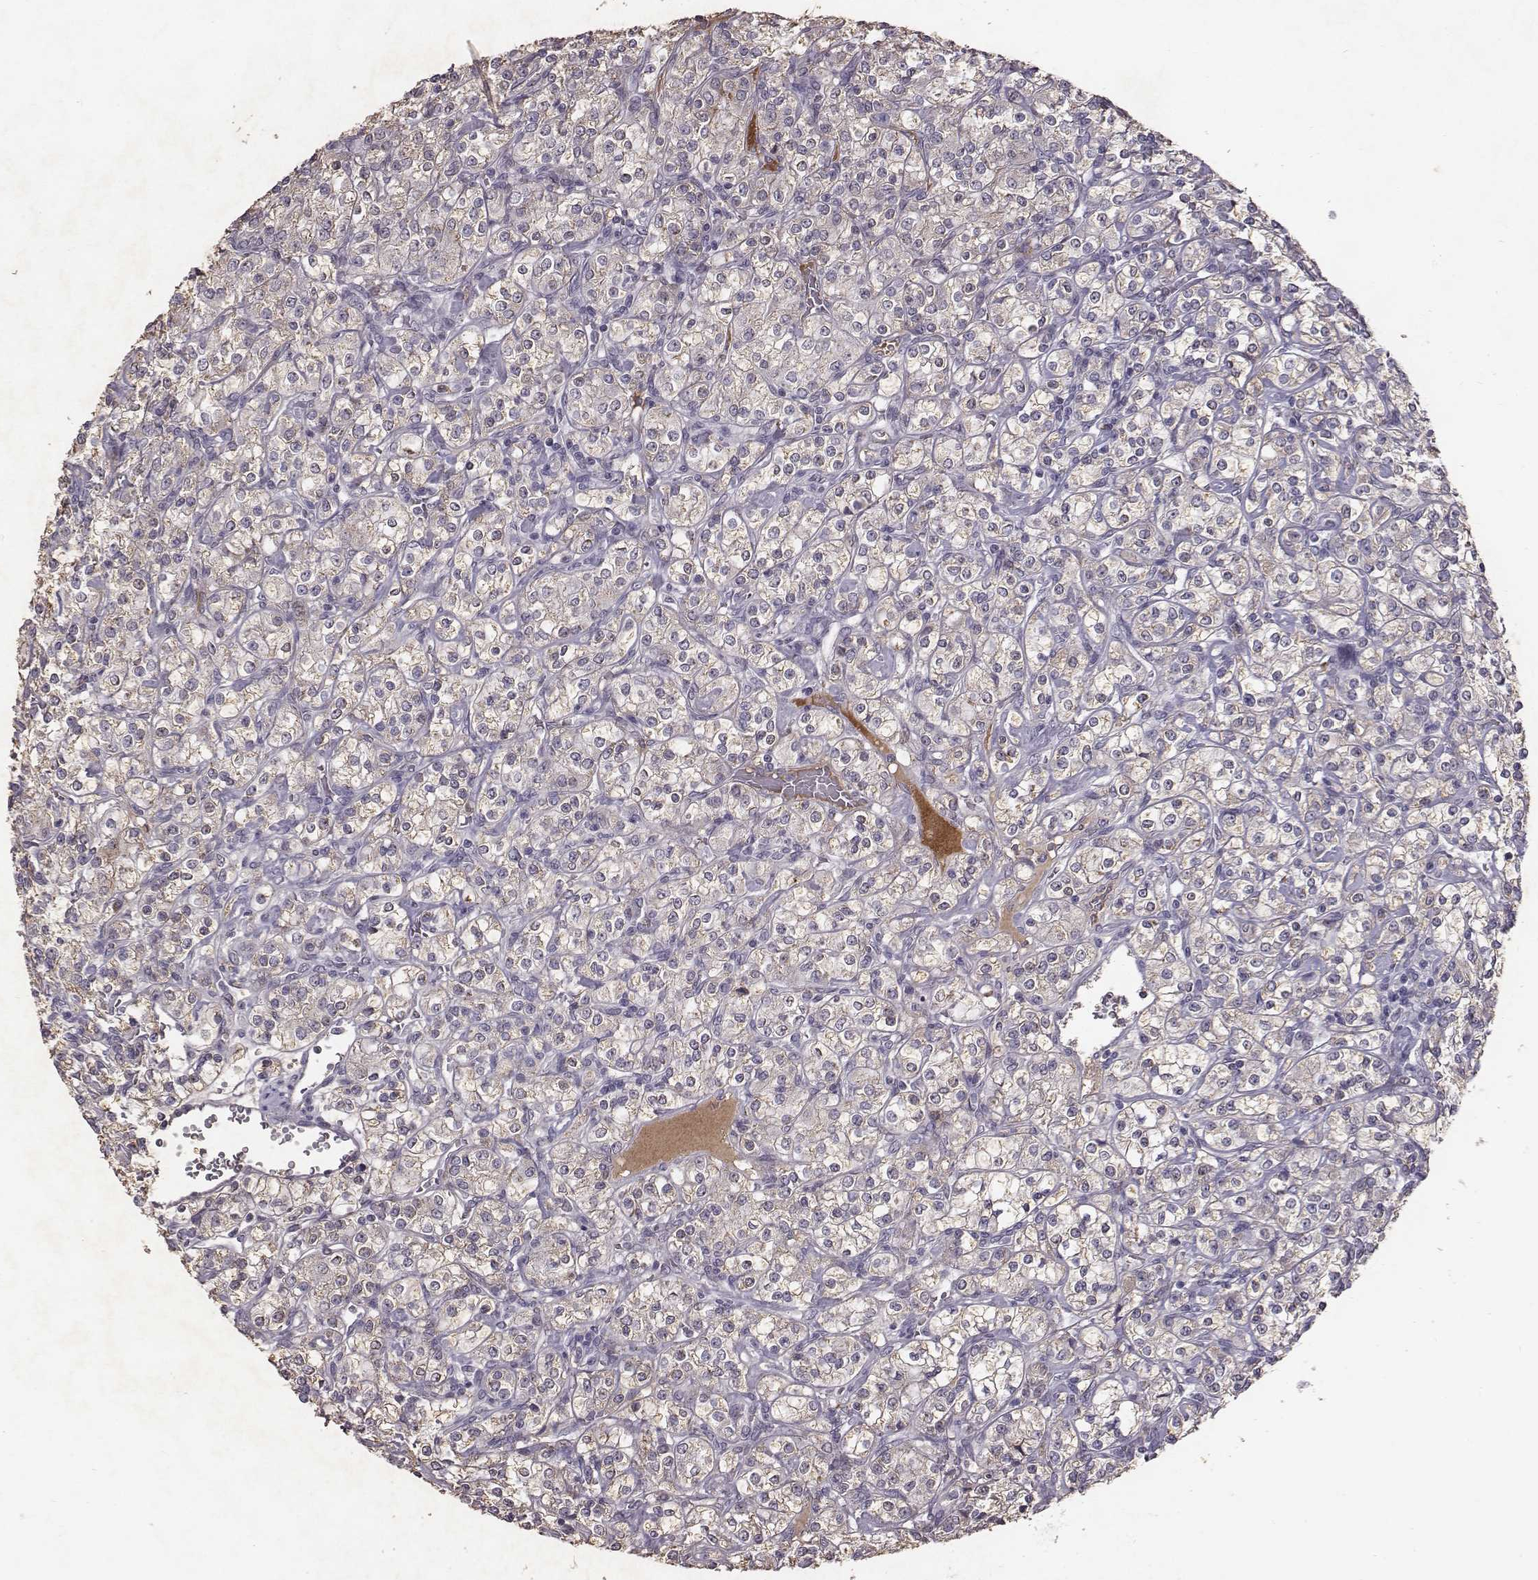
{"staining": {"intensity": "negative", "quantity": "none", "location": "none"}, "tissue": "renal cancer", "cell_type": "Tumor cells", "image_type": "cancer", "snomed": [{"axis": "morphology", "description": "Adenocarcinoma, NOS"}, {"axis": "topography", "description": "Kidney"}], "caption": "An IHC image of adenocarcinoma (renal) is shown. There is no staining in tumor cells of adenocarcinoma (renal).", "gene": "SLC22A6", "patient": {"sex": "male", "age": 77}}